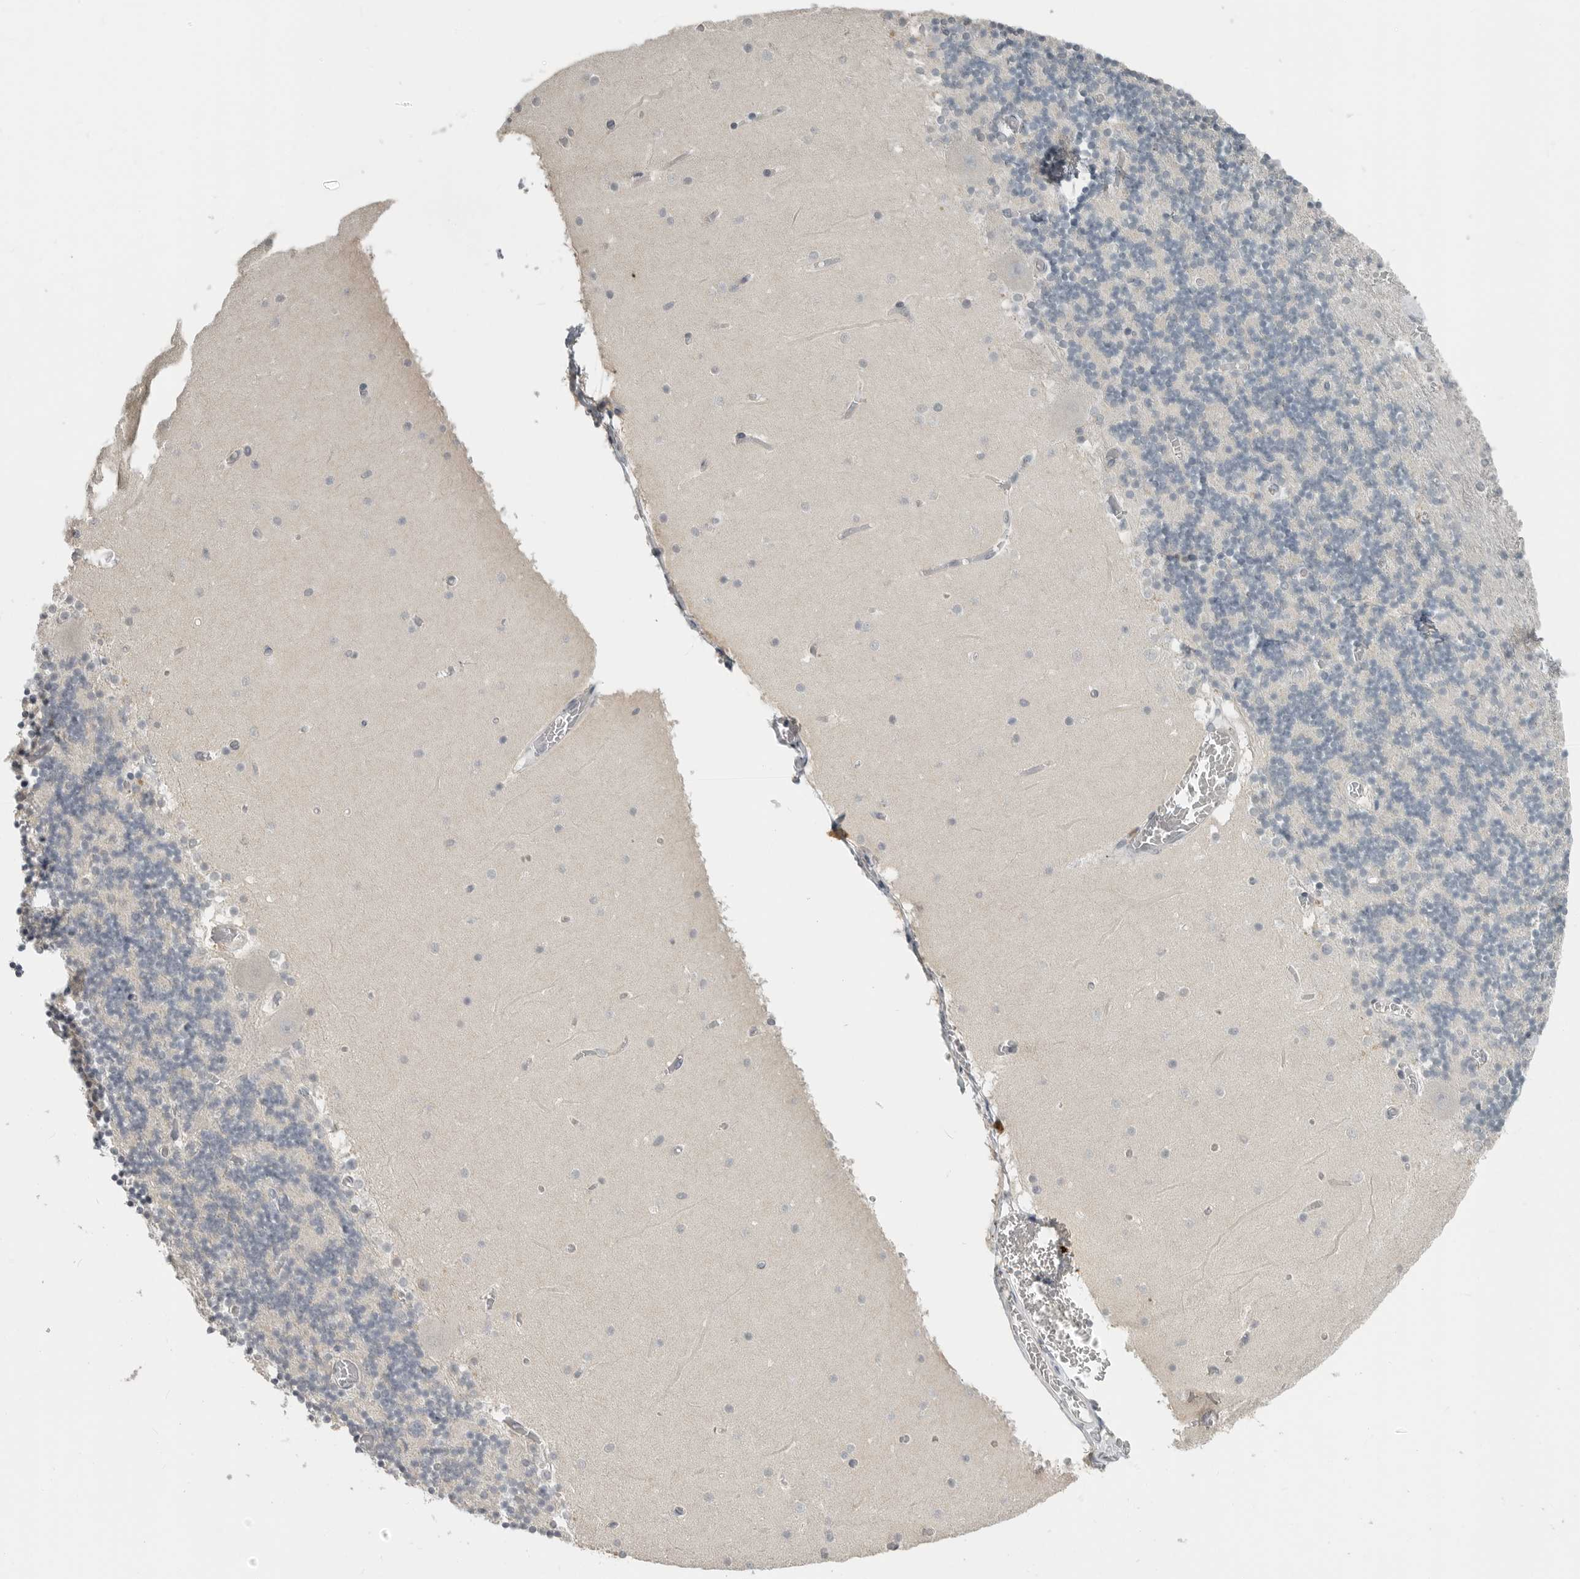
{"staining": {"intensity": "negative", "quantity": "none", "location": "none"}, "tissue": "cerebellum", "cell_type": "Cells in granular layer", "image_type": "normal", "snomed": [{"axis": "morphology", "description": "Normal tissue, NOS"}, {"axis": "topography", "description": "Cerebellum"}], "caption": "Cells in granular layer show no significant staining in unremarkable cerebellum. Brightfield microscopy of immunohistochemistry (IHC) stained with DAB (3,3'-diaminobenzidine) (brown) and hematoxylin (blue), captured at high magnification.", "gene": "FOXP3", "patient": {"sex": "female", "age": 28}}